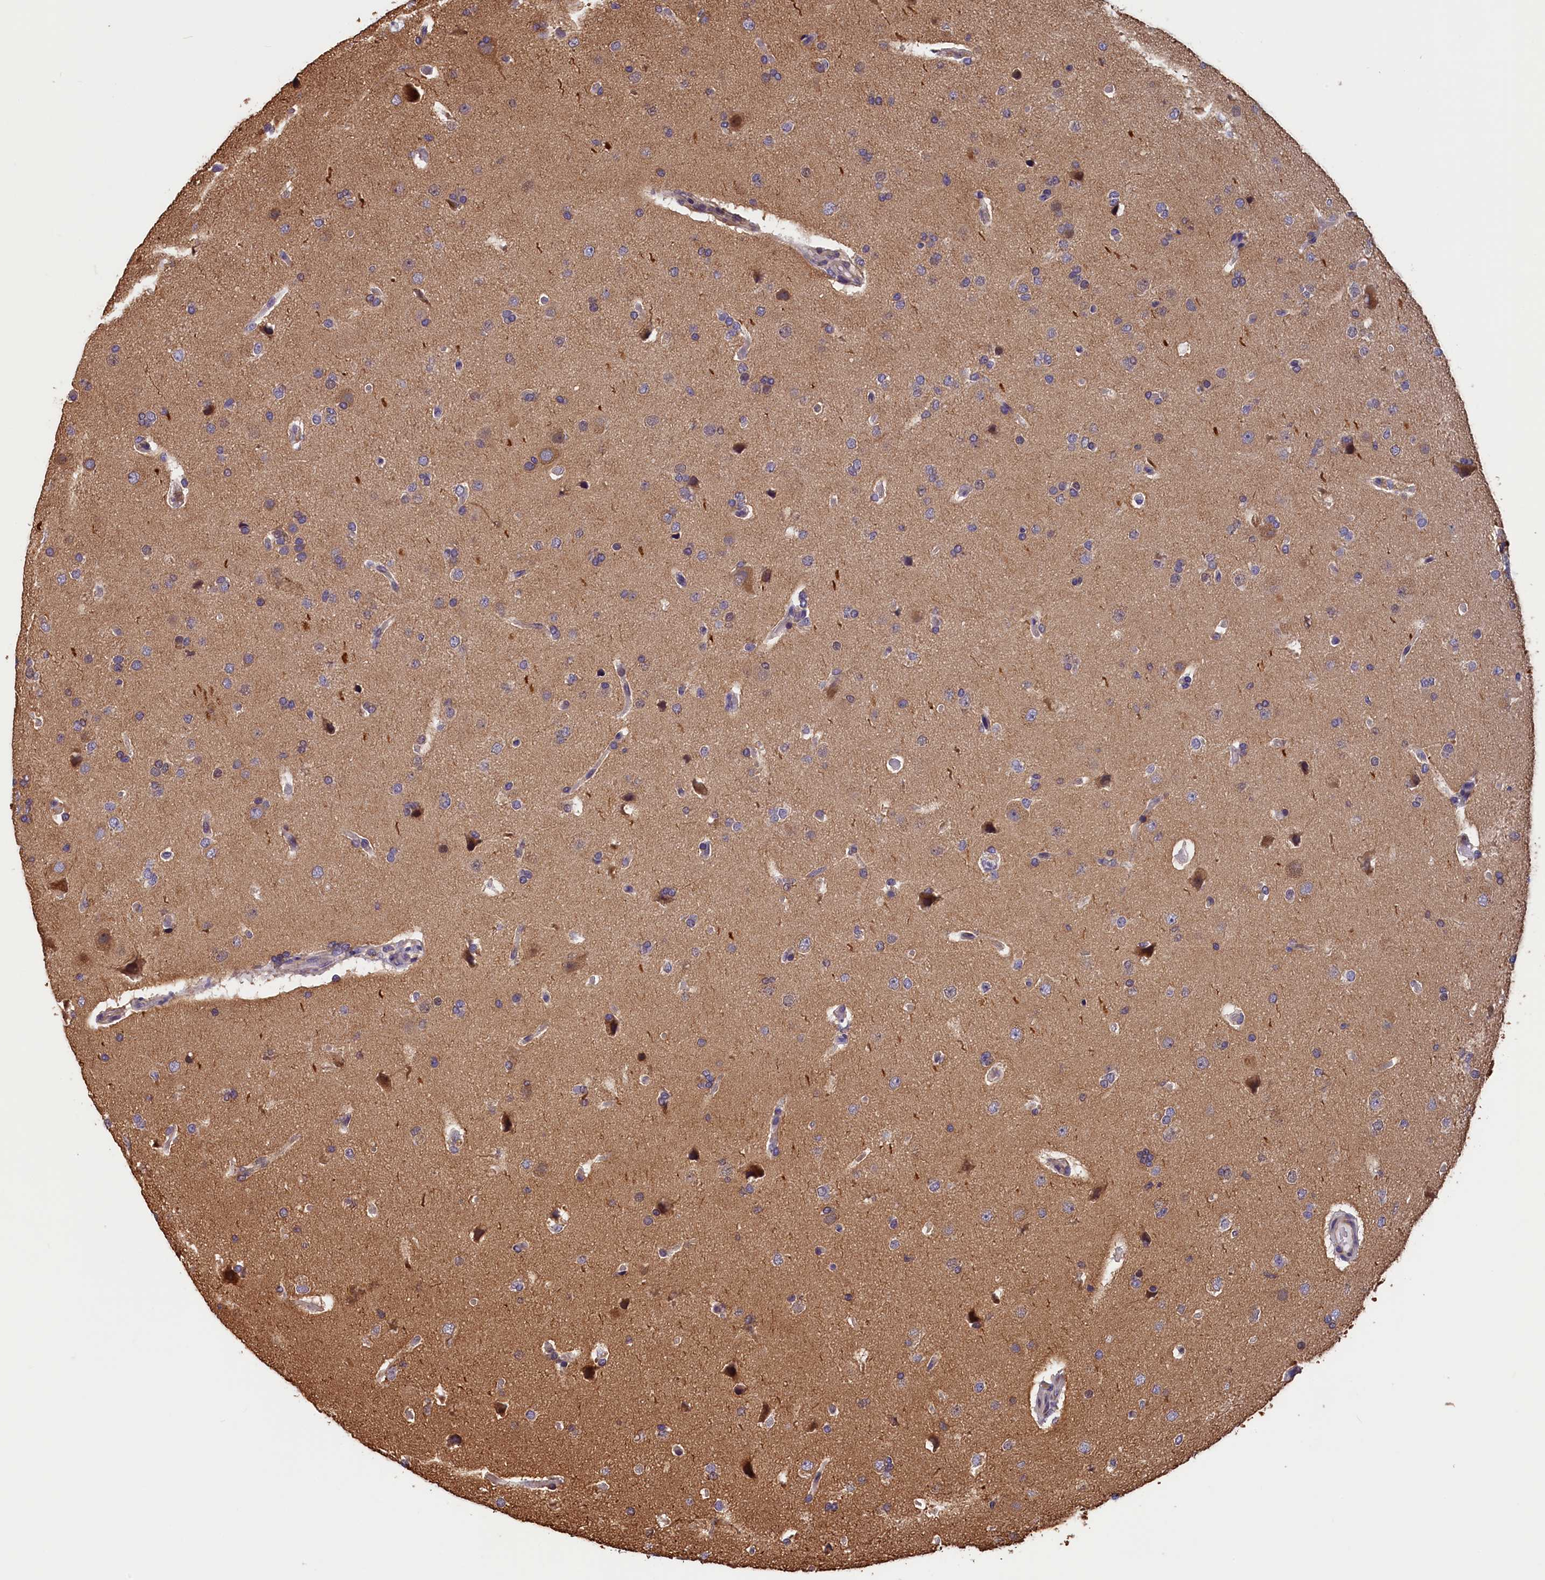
{"staining": {"intensity": "negative", "quantity": "none", "location": "none"}, "tissue": "glioma", "cell_type": "Tumor cells", "image_type": "cancer", "snomed": [{"axis": "morphology", "description": "Glioma, malignant, High grade"}, {"axis": "topography", "description": "Brain"}], "caption": "This image is of malignant glioma (high-grade) stained with IHC to label a protein in brown with the nuclei are counter-stained blue. There is no positivity in tumor cells.", "gene": "TMEM116", "patient": {"sex": "male", "age": 72}}